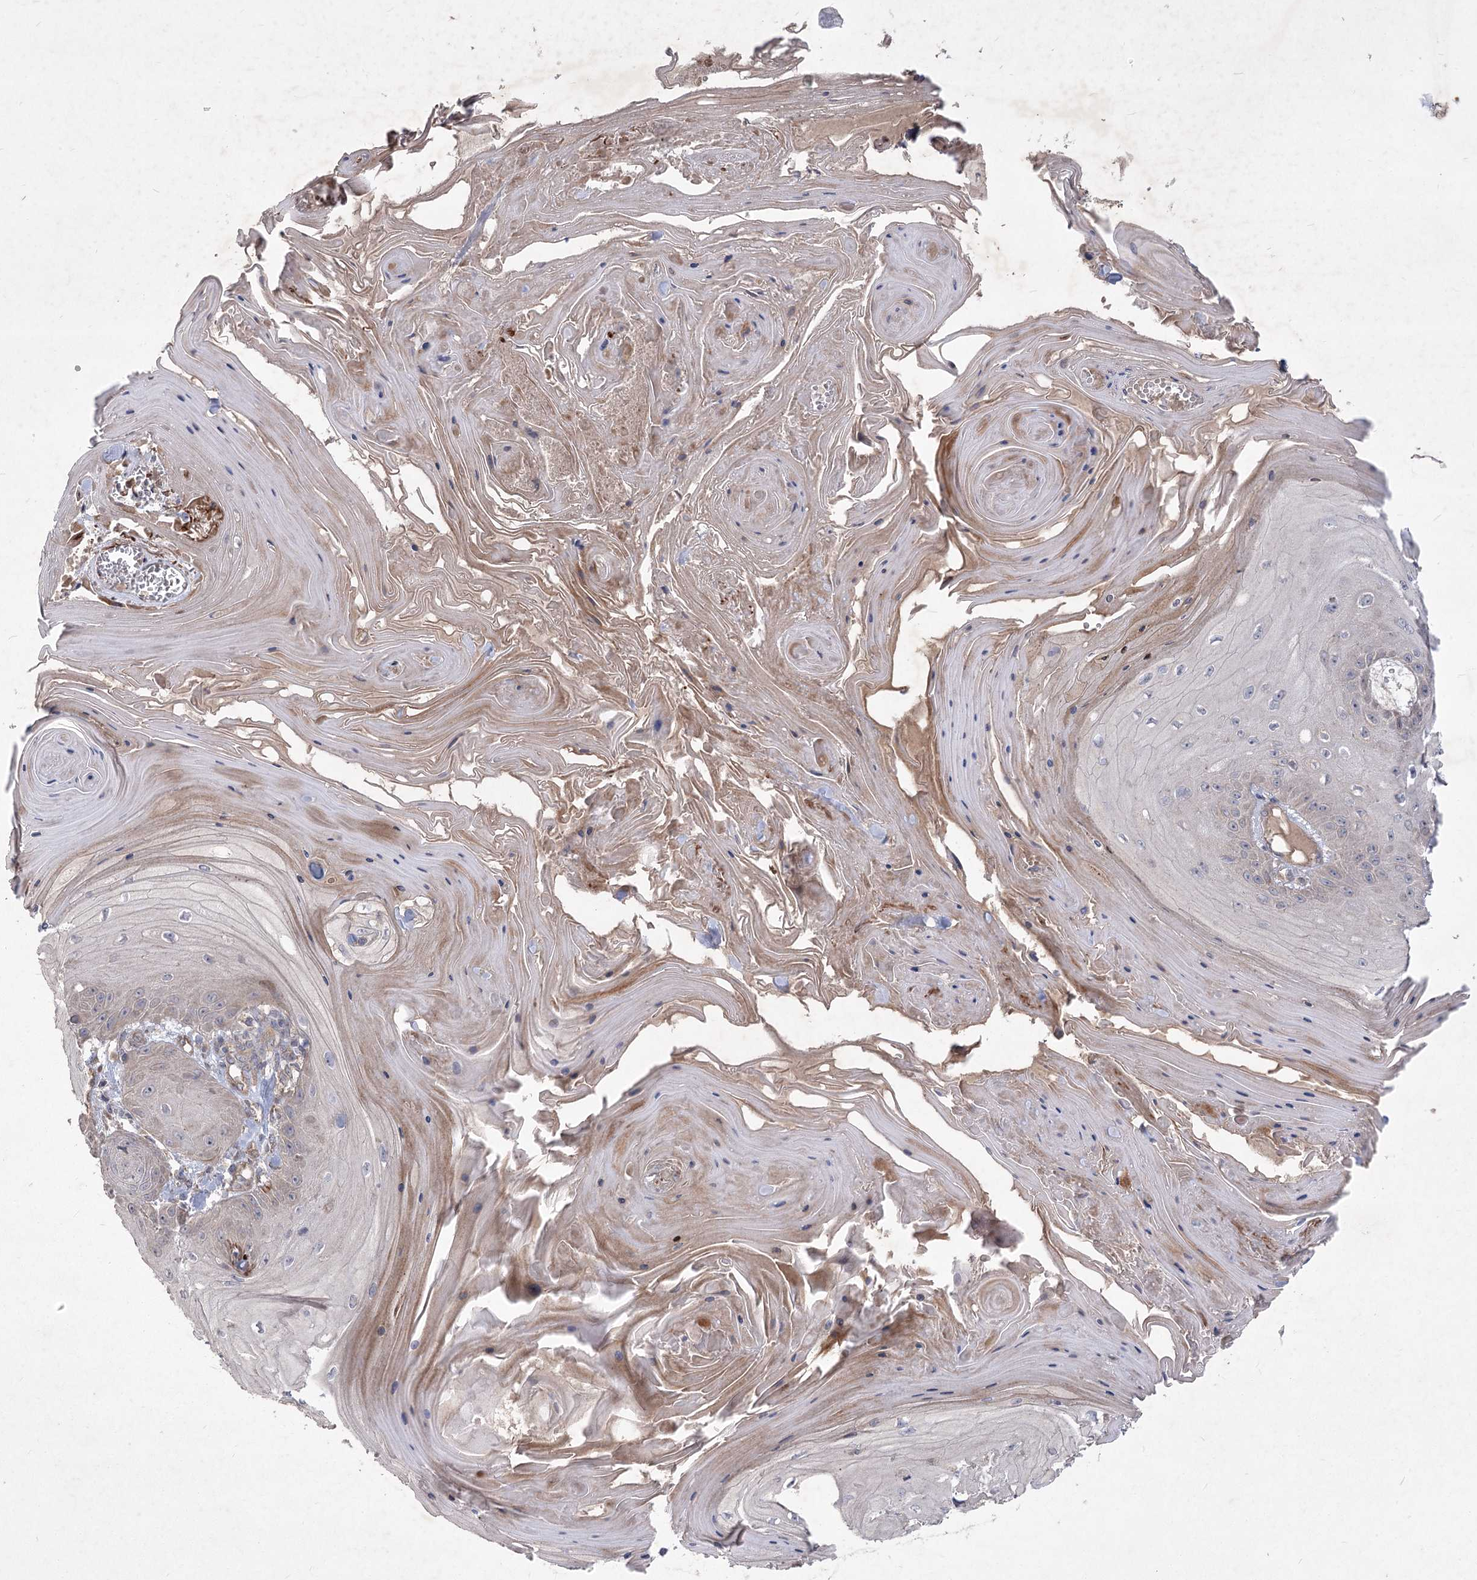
{"staining": {"intensity": "negative", "quantity": "none", "location": "none"}, "tissue": "skin cancer", "cell_type": "Tumor cells", "image_type": "cancer", "snomed": [{"axis": "morphology", "description": "Squamous cell carcinoma, NOS"}, {"axis": "topography", "description": "Skin"}], "caption": "A micrograph of skin cancer (squamous cell carcinoma) stained for a protein exhibits no brown staining in tumor cells. (Brightfield microscopy of DAB IHC at high magnification).", "gene": "RIN2", "patient": {"sex": "male", "age": 74}}